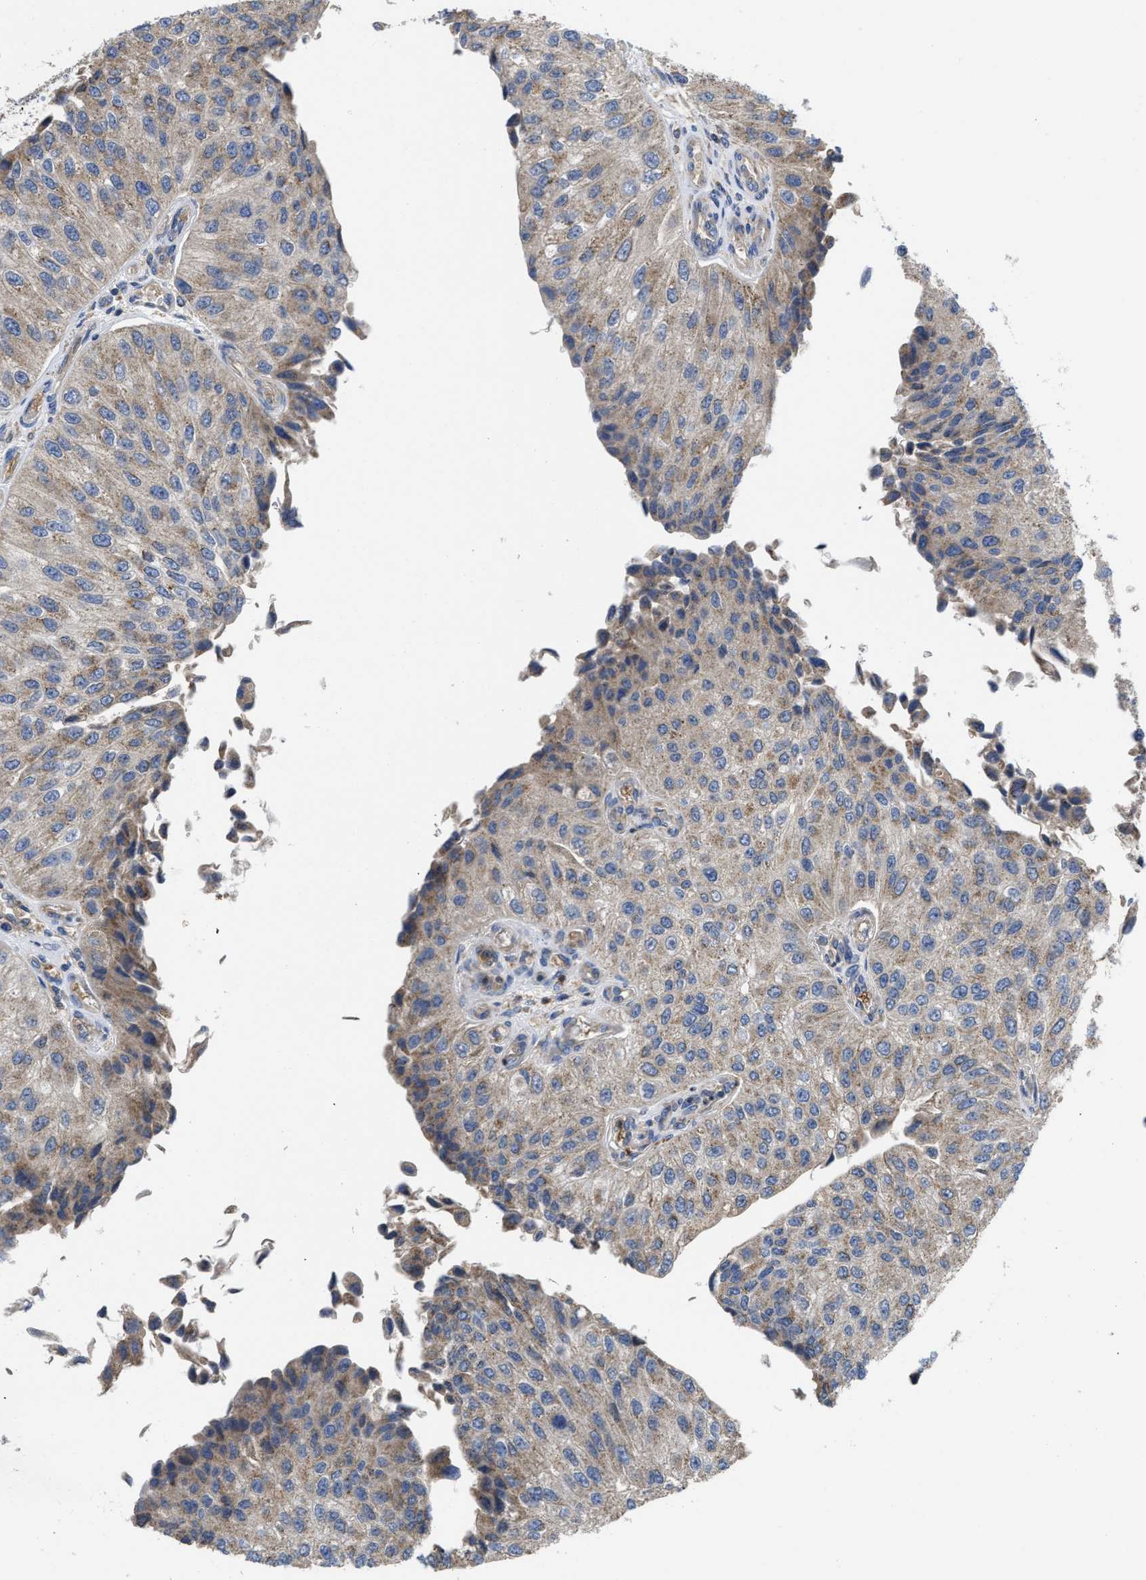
{"staining": {"intensity": "weak", "quantity": "25%-75%", "location": "cytoplasmic/membranous"}, "tissue": "urothelial cancer", "cell_type": "Tumor cells", "image_type": "cancer", "snomed": [{"axis": "morphology", "description": "Urothelial carcinoma, High grade"}, {"axis": "topography", "description": "Kidney"}, {"axis": "topography", "description": "Urinary bladder"}], "caption": "Urothelial cancer stained for a protein demonstrates weak cytoplasmic/membranous positivity in tumor cells.", "gene": "RNF216", "patient": {"sex": "male", "age": 77}}